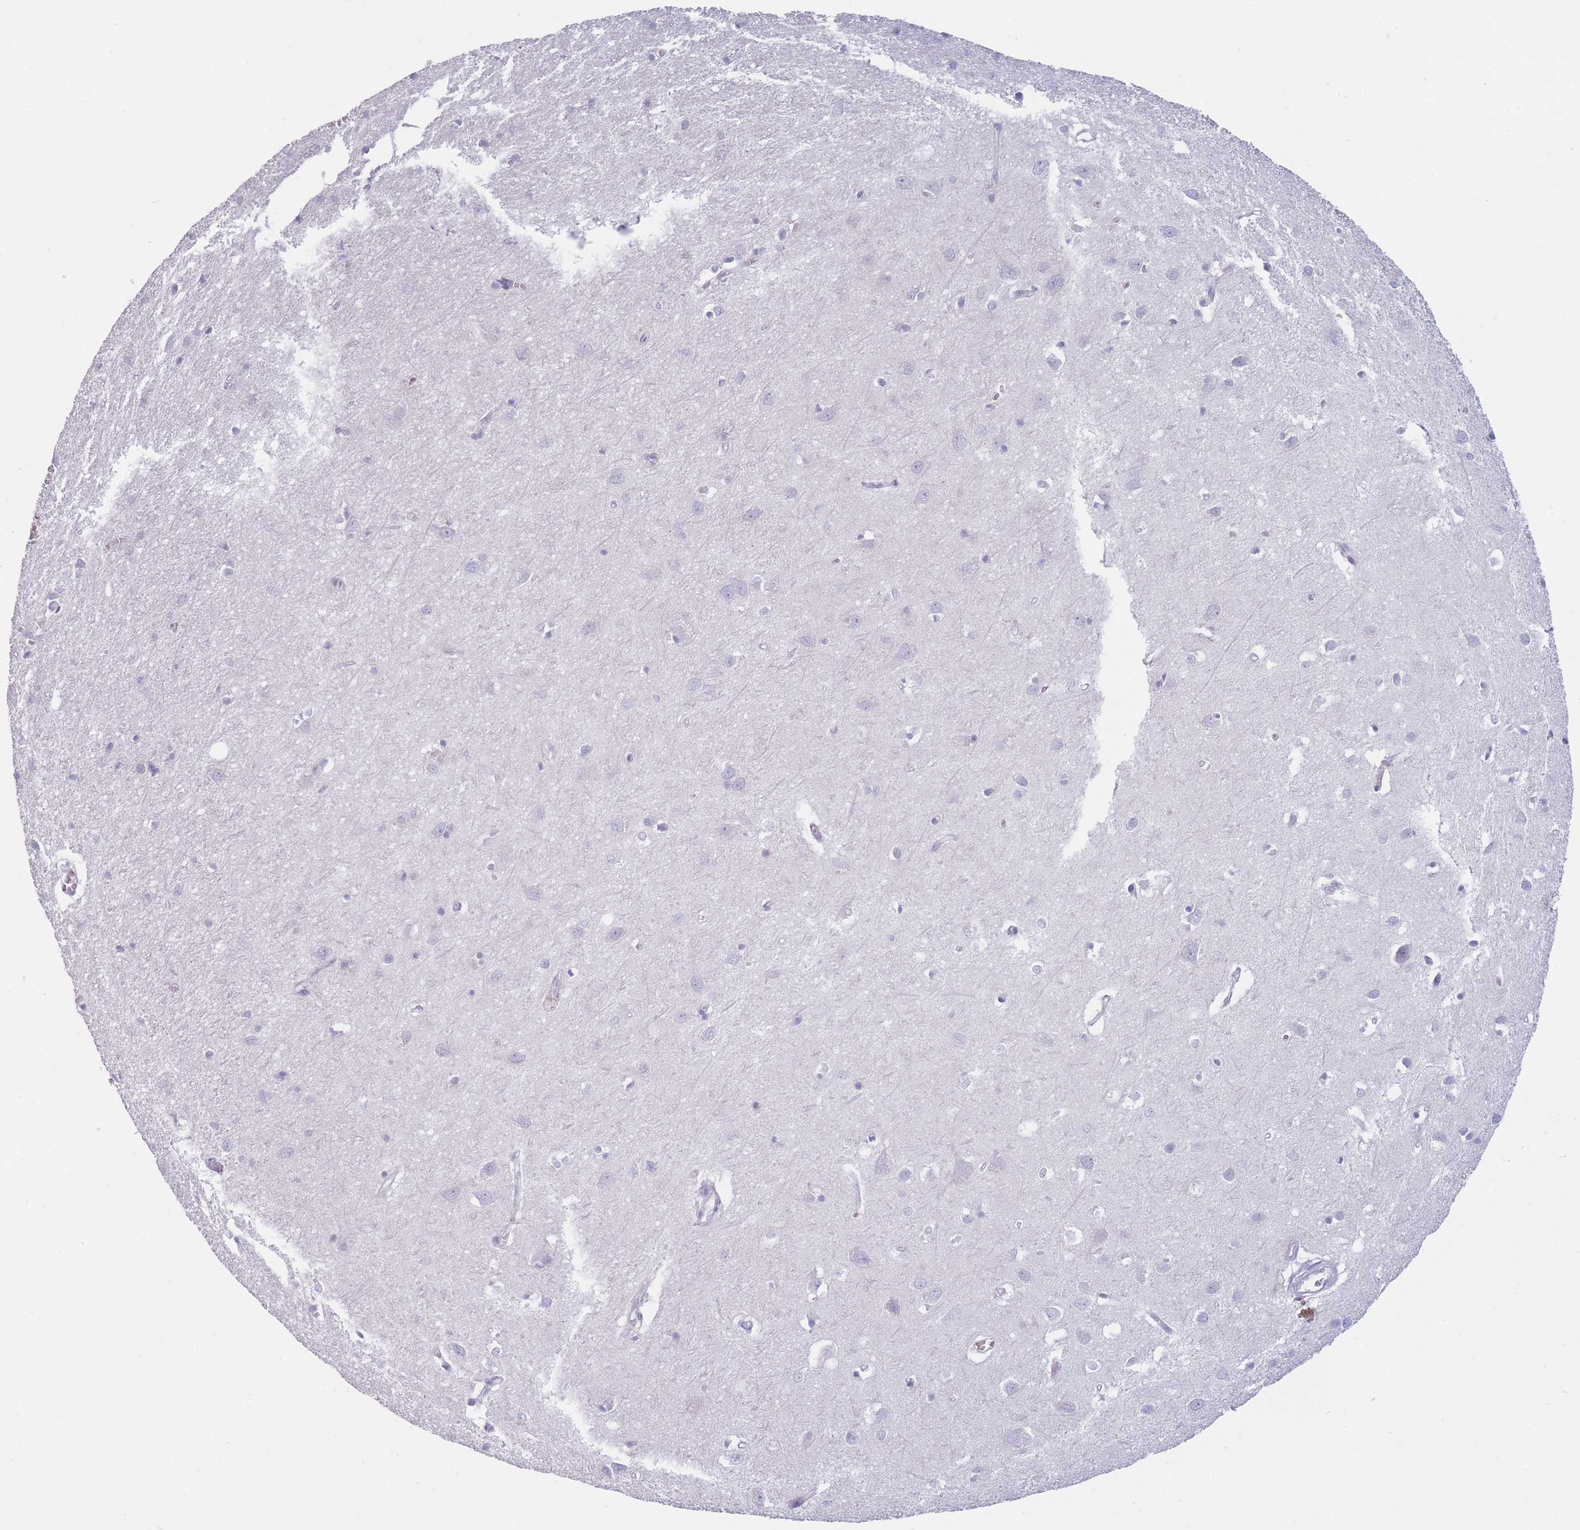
{"staining": {"intensity": "negative", "quantity": "none", "location": "none"}, "tissue": "cerebral cortex", "cell_type": "Endothelial cells", "image_type": "normal", "snomed": [{"axis": "morphology", "description": "Normal tissue, NOS"}, {"axis": "topography", "description": "Cerebral cortex"}], "caption": "IHC histopathology image of normal cerebral cortex: cerebral cortex stained with DAB shows no significant protein positivity in endothelial cells.", "gene": "PLEKHG2", "patient": {"sex": "female", "age": 64}}